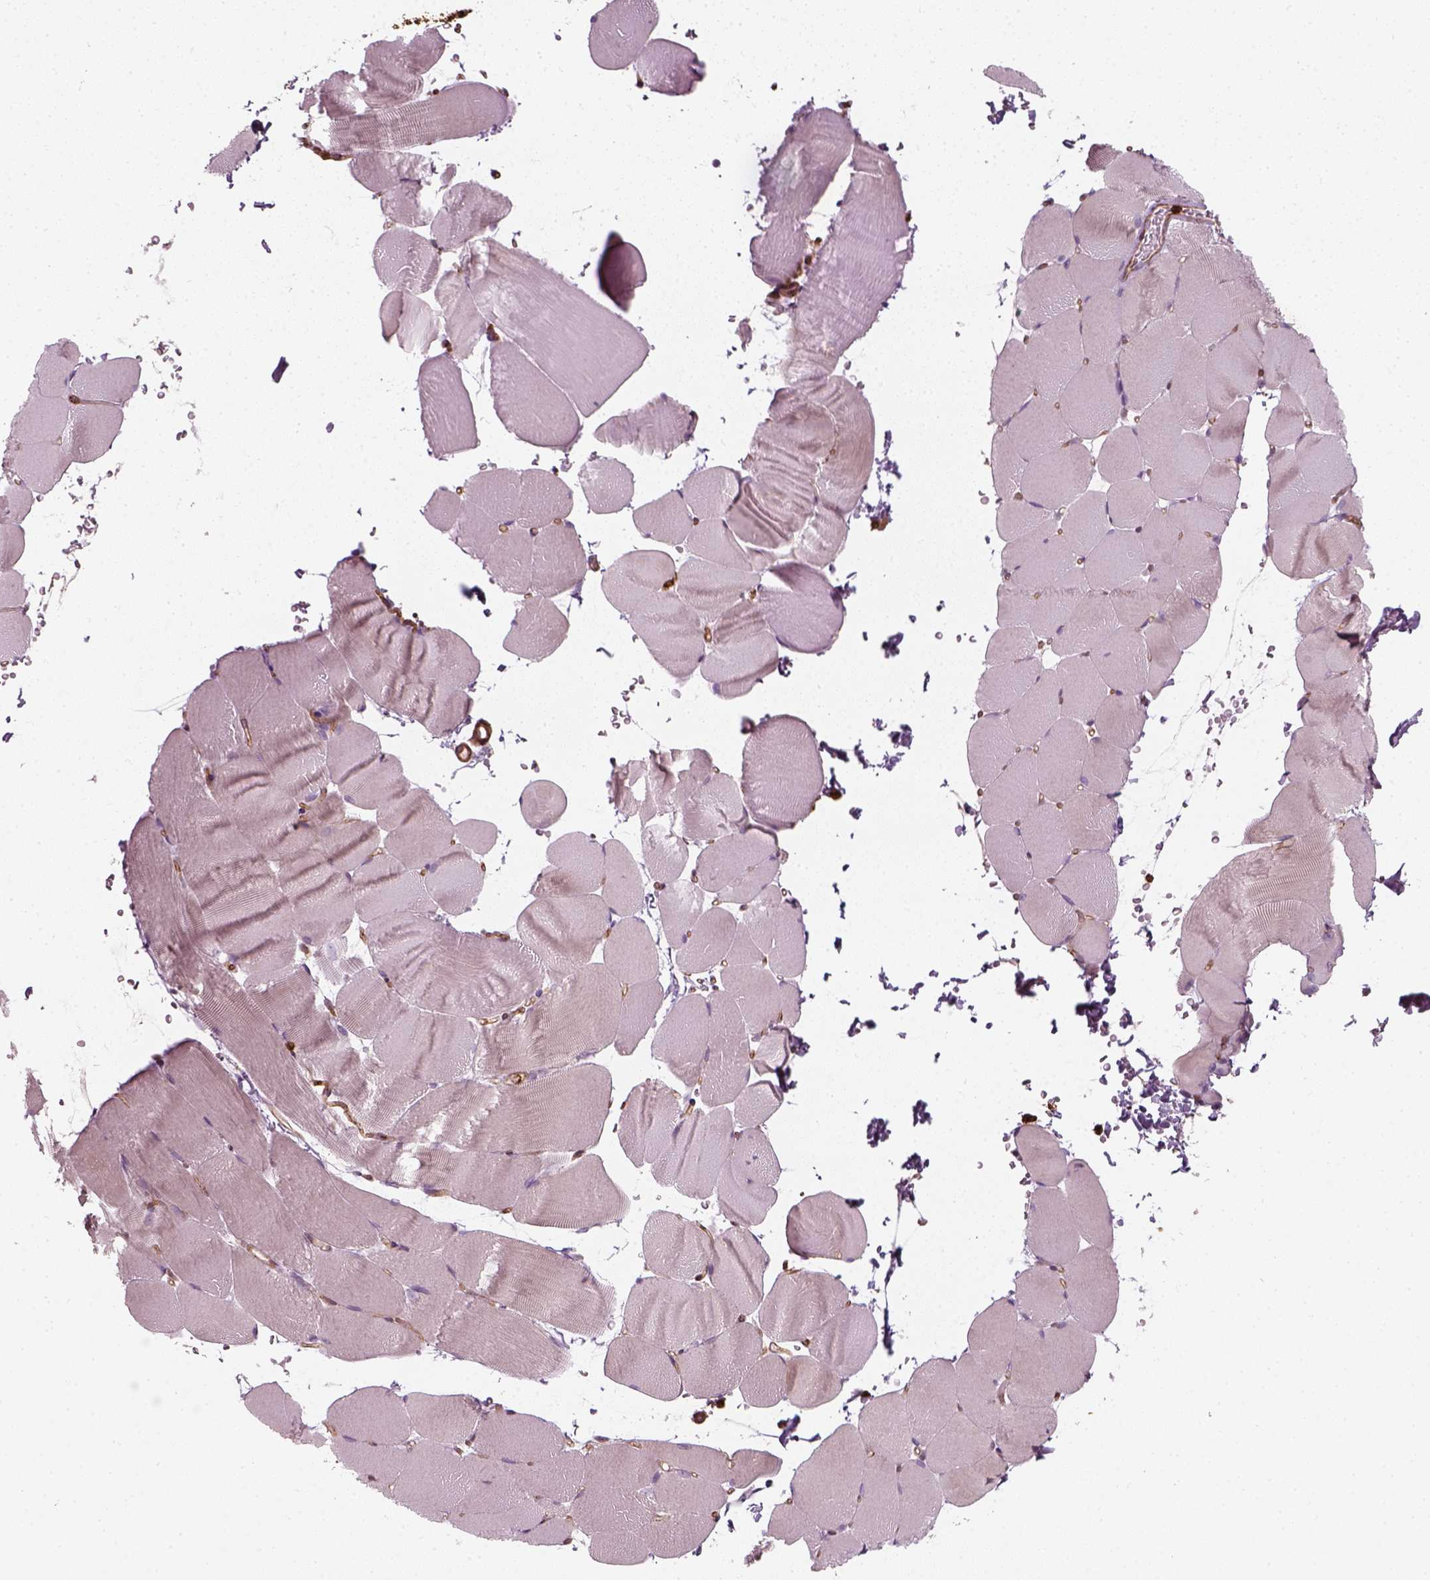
{"staining": {"intensity": "negative", "quantity": "none", "location": "none"}, "tissue": "skeletal muscle", "cell_type": "Myocytes", "image_type": "normal", "snomed": [{"axis": "morphology", "description": "Normal tissue, NOS"}, {"axis": "topography", "description": "Skeletal muscle"}], "caption": "Human skeletal muscle stained for a protein using immunohistochemistry demonstrates no expression in myocytes.", "gene": "NPTN", "patient": {"sex": "female", "age": 37}}